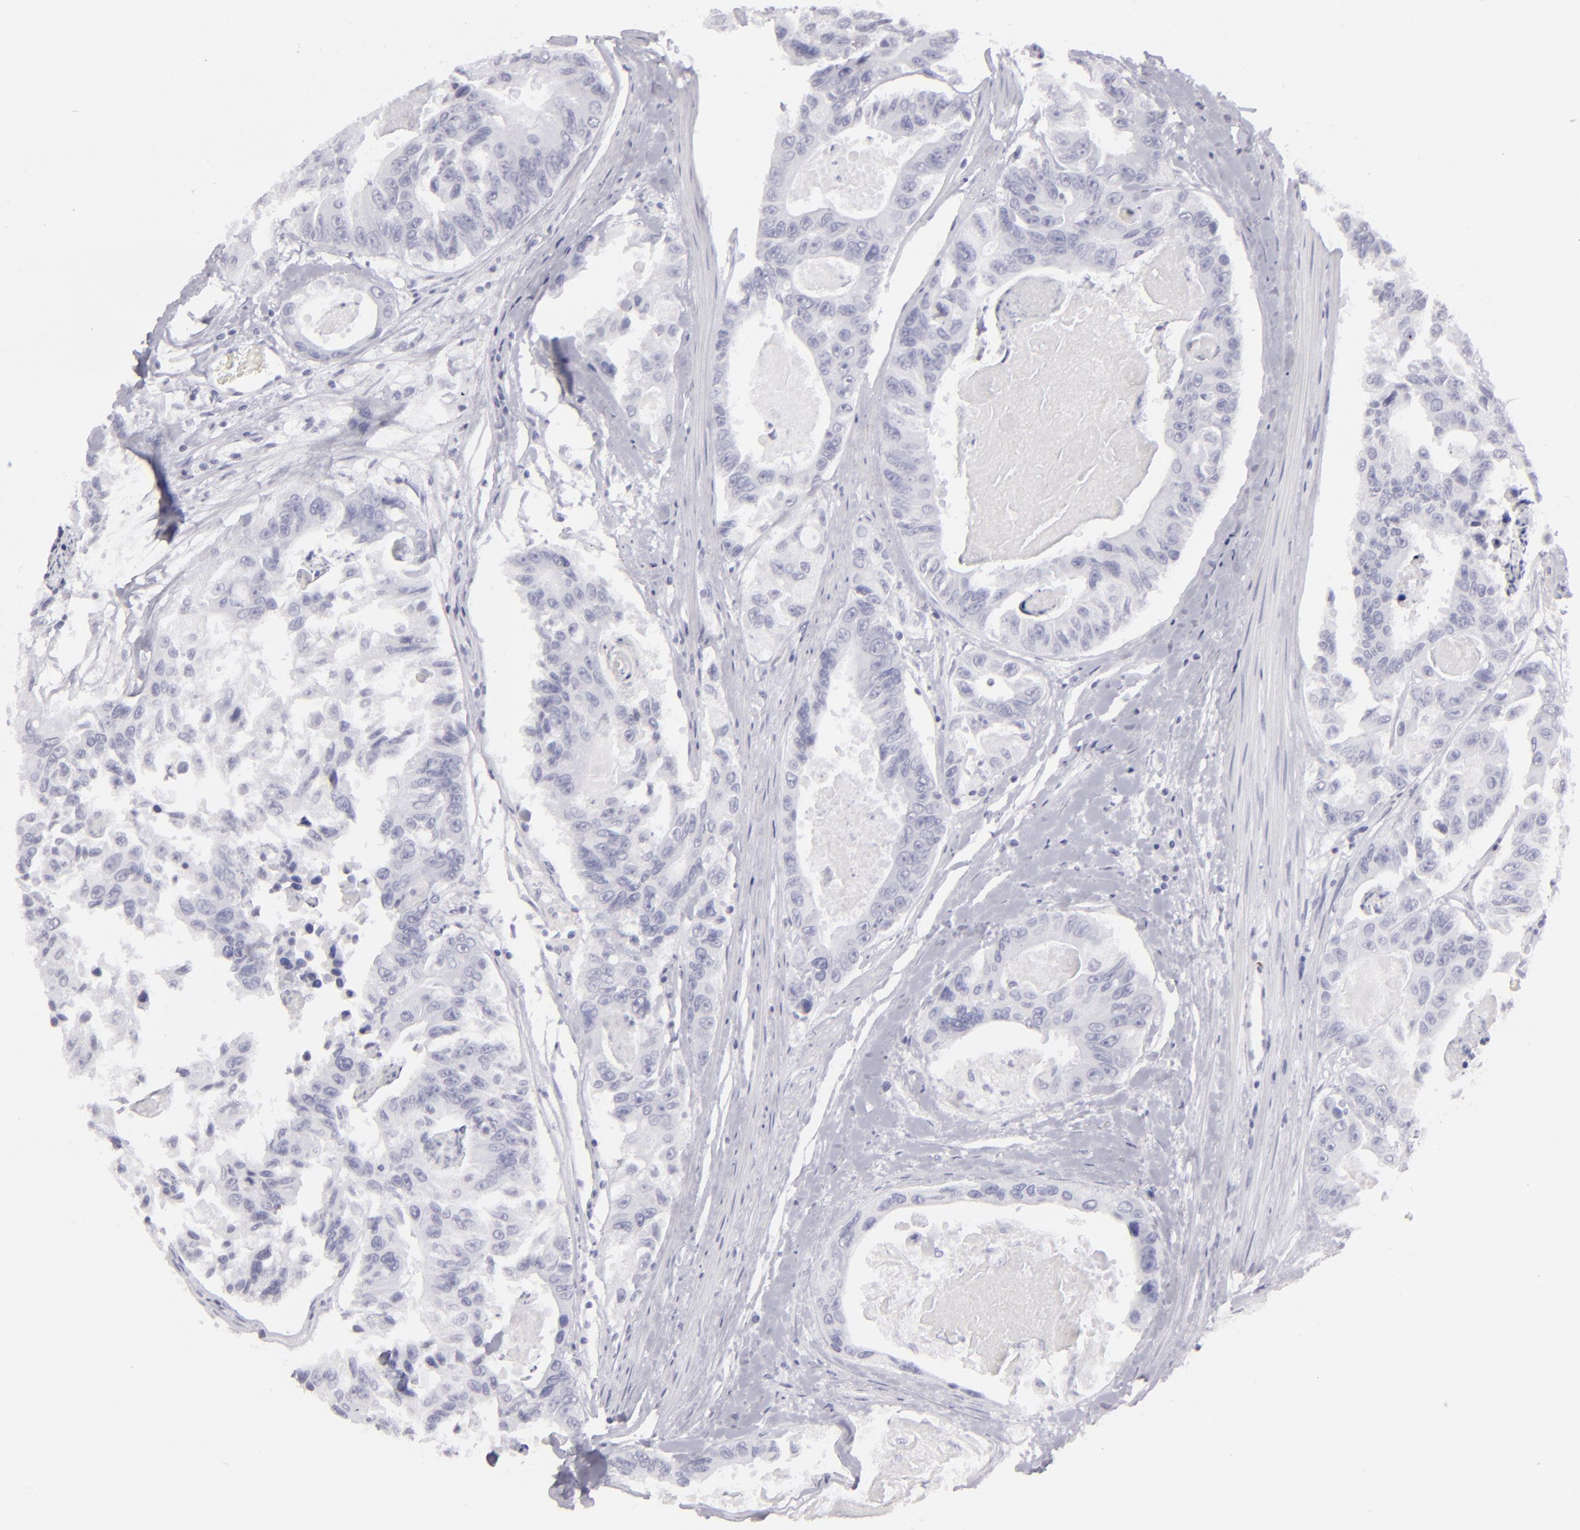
{"staining": {"intensity": "negative", "quantity": "none", "location": "none"}, "tissue": "colorectal cancer", "cell_type": "Tumor cells", "image_type": "cancer", "snomed": [{"axis": "morphology", "description": "Adenocarcinoma, NOS"}, {"axis": "topography", "description": "Colon"}], "caption": "Immunohistochemical staining of colorectal adenocarcinoma reveals no significant positivity in tumor cells.", "gene": "FLG", "patient": {"sex": "female", "age": 86}}